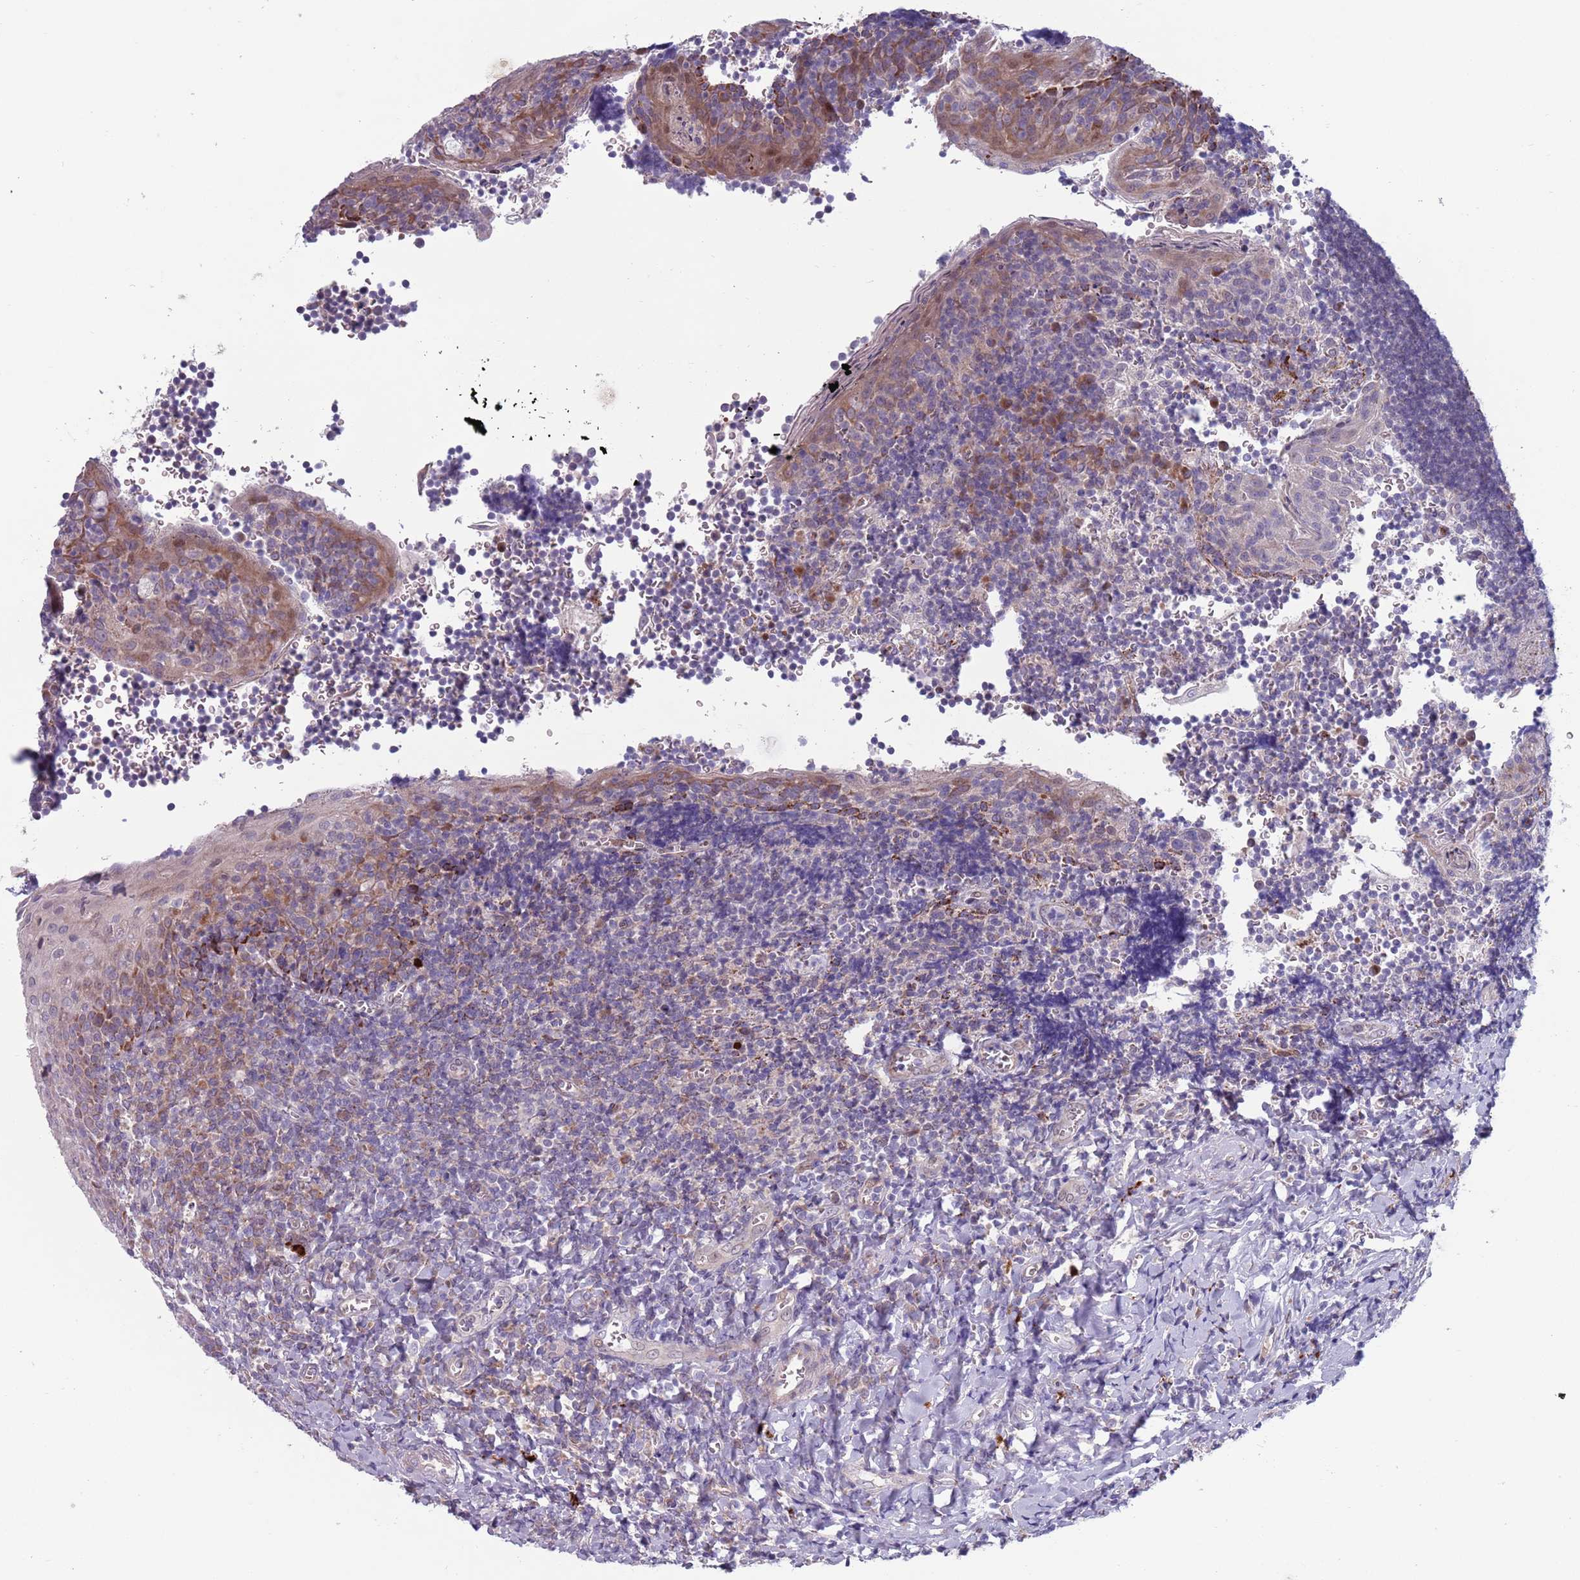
{"staining": {"intensity": "negative", "quantity": "none", "location": "none"}, "tissue": "tonsil", "cell_type": "Germinal center cells", "image_type": "normal", "snomed": [{"axis": "morphology", "description": "Normal tissue, NOS"}, {"axis": "topography", "description": "Tonsil"}], "caption": "This is an immunohistochemistry photomicrograph of benign human tonsil. There is no positivity in germinal center cells.", "gene": "TYW1B", "patient": {"sex": "male", "age": 27}}